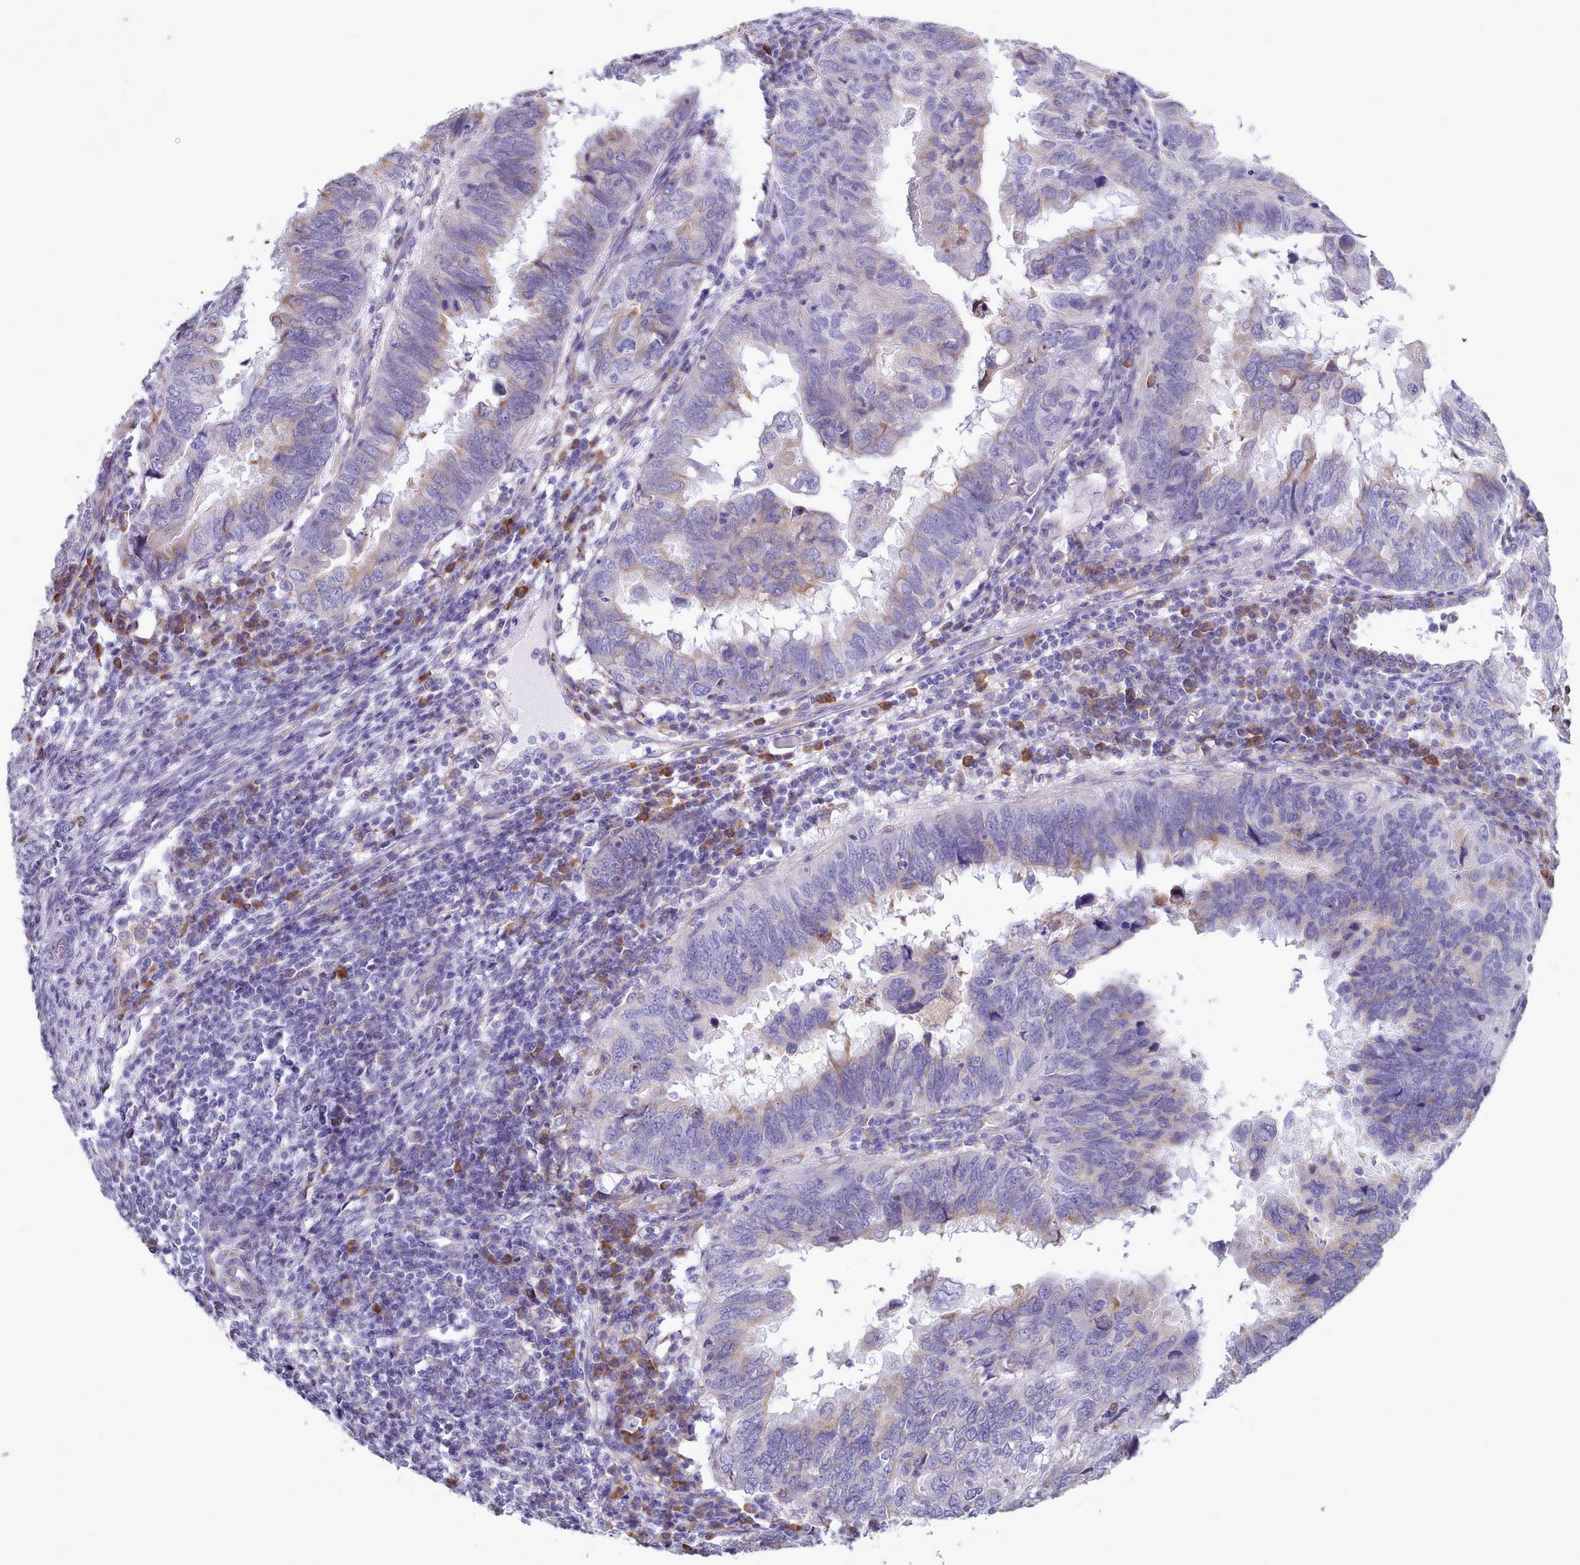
{"staining": {"intensity": "negative", "quantity": "none", "location": "none"}, "tissue": "endometrial cancer", "cell_type": "Tumor cells", "image_type": "cancer", "snomed": [{"axis": "morphology", "description": "Adenocarcinoma, NOS"}, {"axis": "topography", "description": "Uterus"}], "caption": "IHC of endometrial adenocarcinoma exhibits no staining in tumor cells. Nuclei are stained in blue.", "gene": "XKR8", "patient": {"sex": "female", "age": 77}}